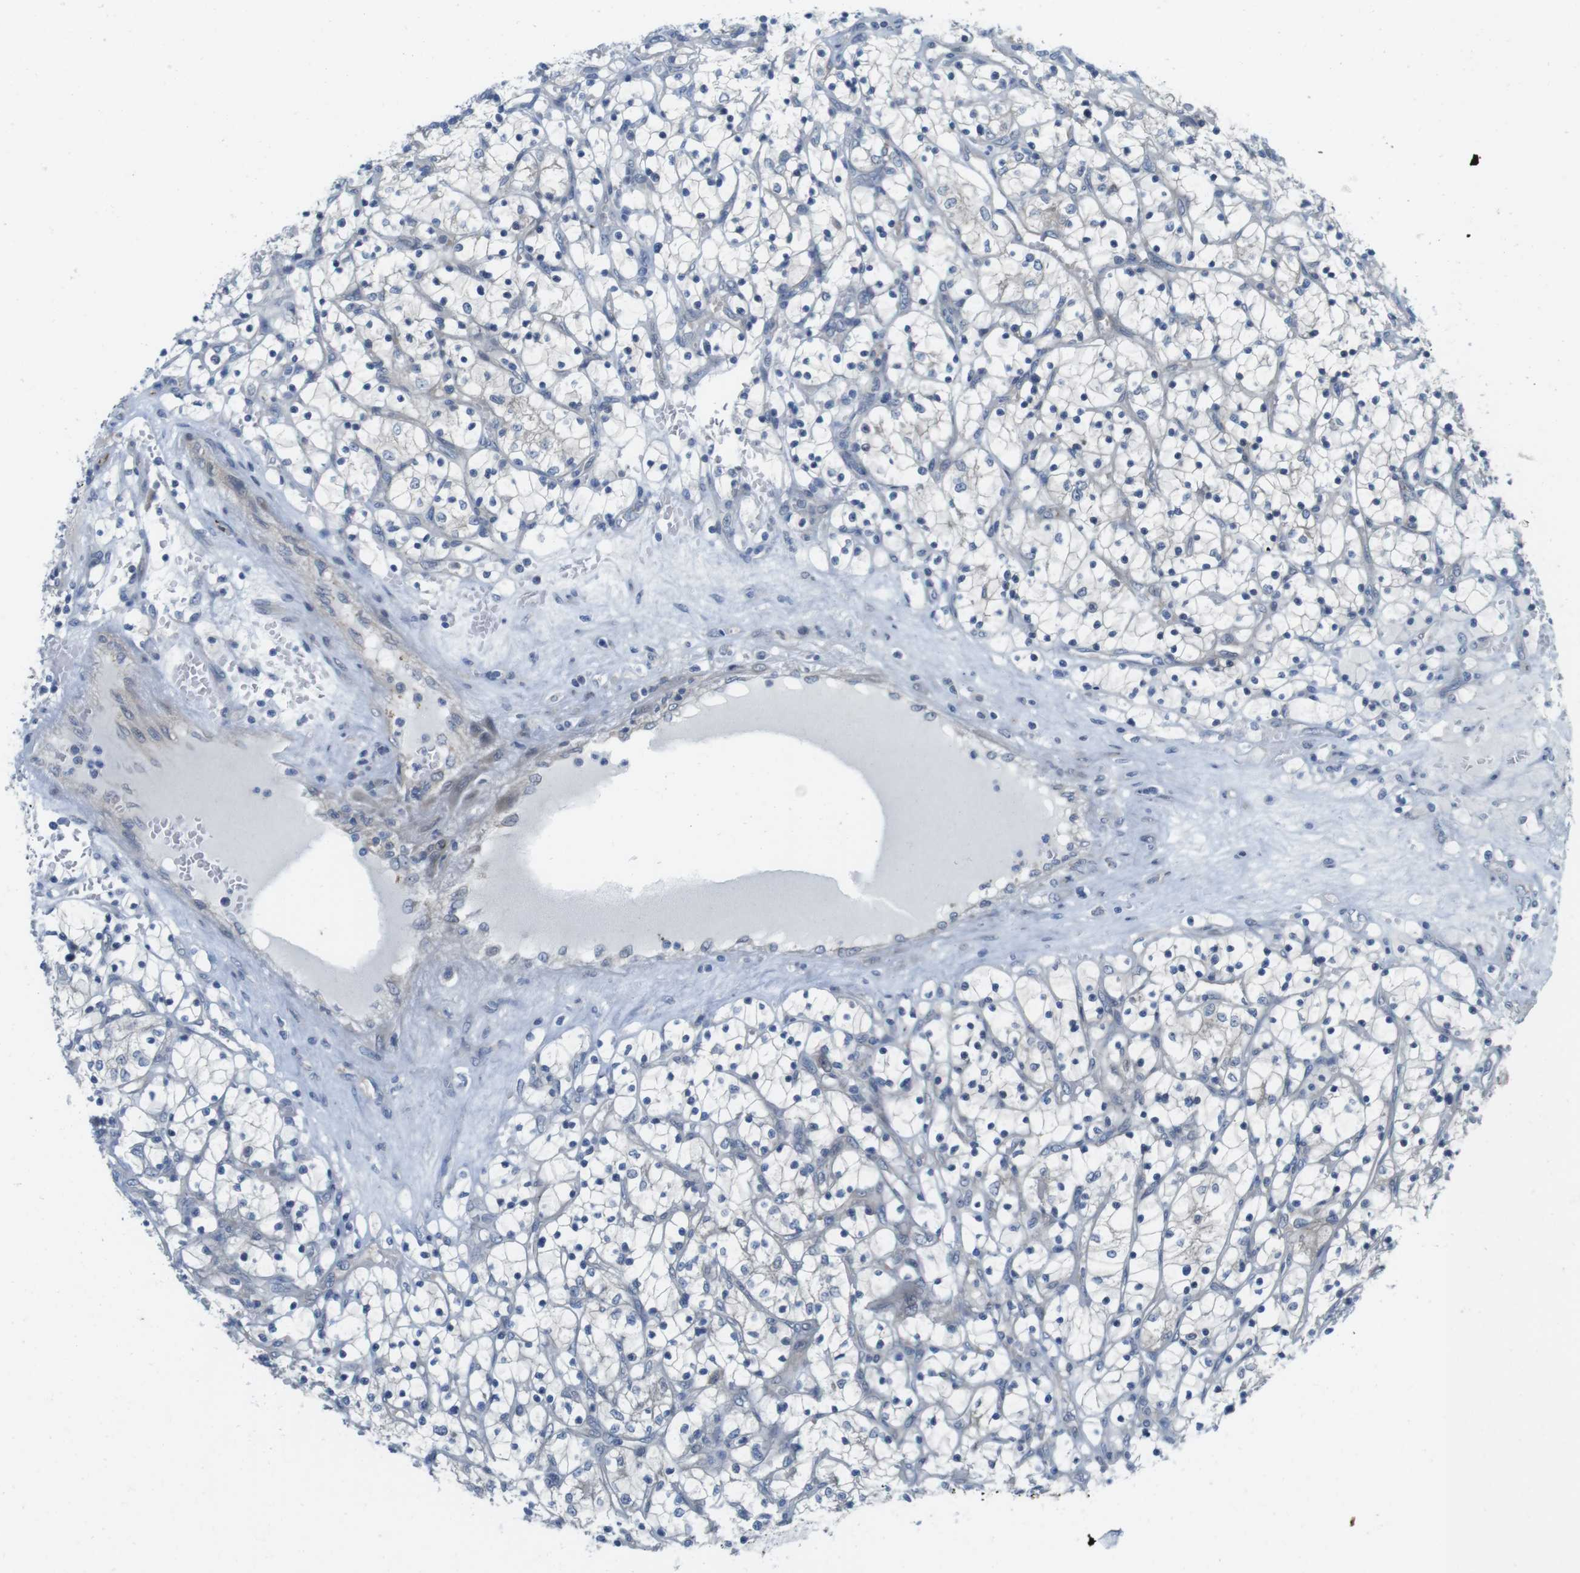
{"staining": {"intensity": "negative", "quantity": "none", "location": "none"}, "tissue": "renal cancer", "cell_type": "Tumor cells", "image_type": "cancer", "snomed": [{"axis": "morphology", "description": "Adenocarcinoma, NOS"}, {"axis": "topography", "description": "Kidney"}], "caption": "The image exhibits no staining of tumor cells in renal adenocarcinoma. (Brightfield microscopy of DAB immunohistochemistry at high magnification).", "gene": "CASP2", "patient": {"sex": "female", "age": 69}}